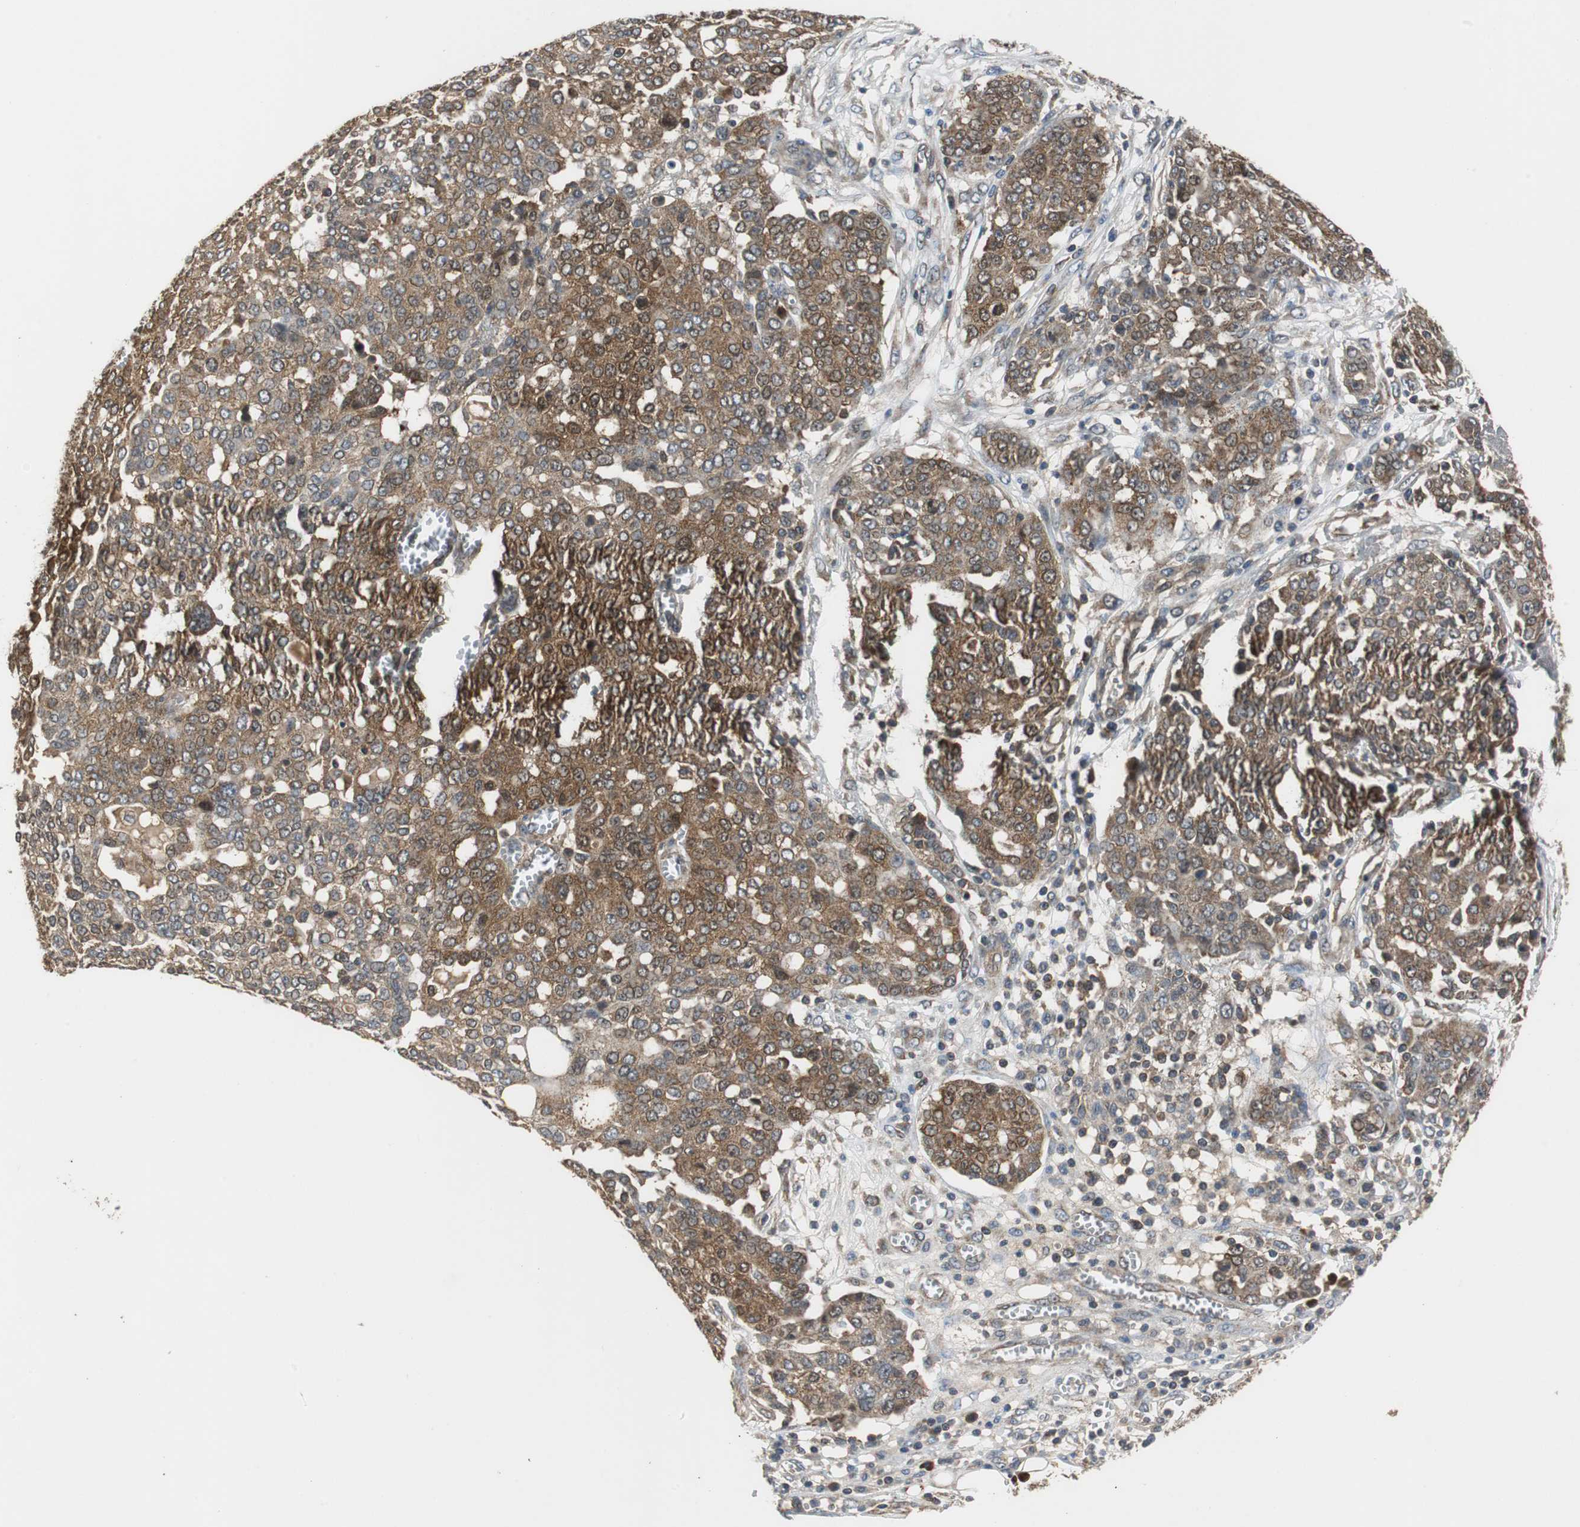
{"staining": {"intensity": "strong", "quantity": ">75%", "location": "cytoplasmic/membranous"}, "tissue": "ovarian cancer", "cell_type": "Tumor cells", "image_type": "cancer", "snomed": [{"axis": "morphology", "description": "Cystadenocarcinoma, serous, NOS"}, {"axis": "topography", "description": "Soft tissue"}, {"axis": "topography", "description": "Ovary"}], "caption": "Strong cytoplasmic/membranous protein staining is identified in approximately >75% of tumor cells in ovarian cancer (serous cystadenocarcinoma).", "gene": "VBP1", "patient": {"sex": "female", "age": 57}}